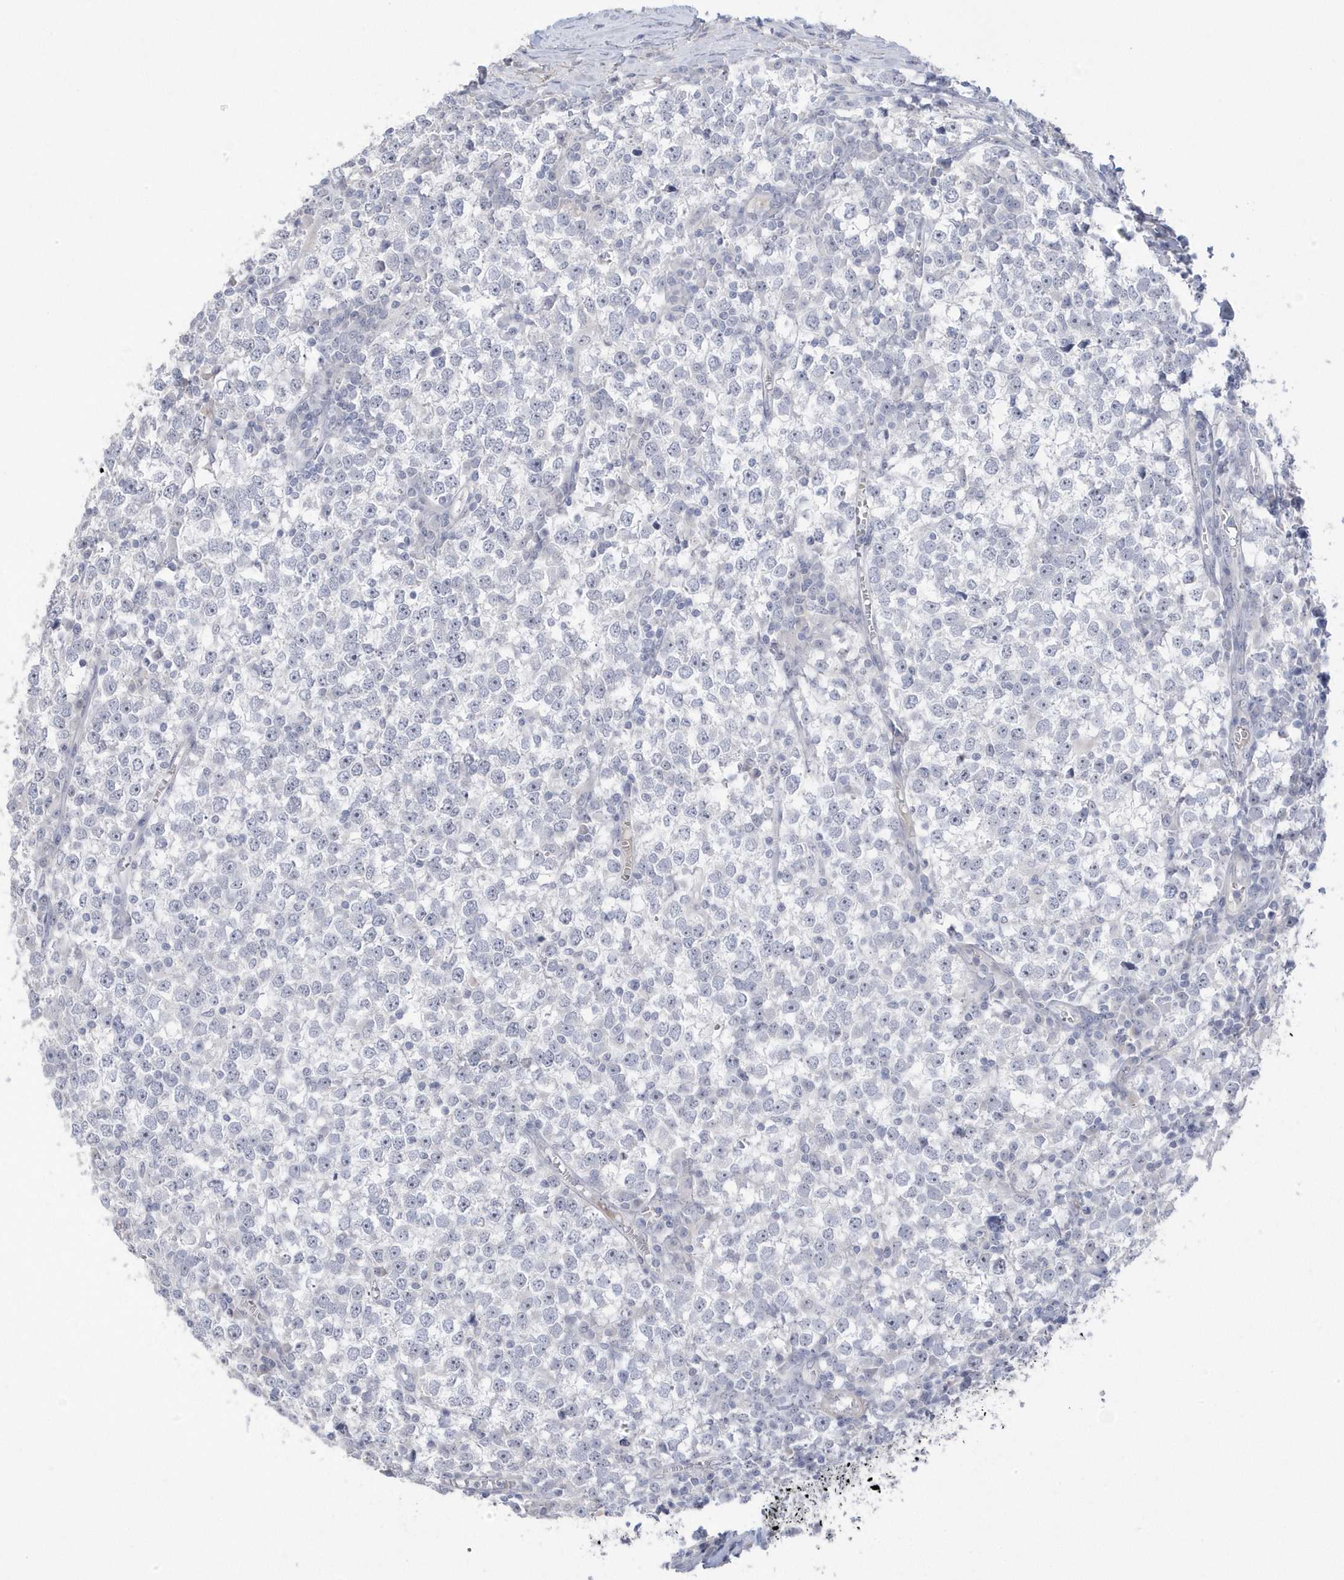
{"staining": {"intensity": "negative", "quantity": "none", "location": "none"}, "tissue": "testis cancer", "cell_type": "Tumor cells", "image_type": "cancer", "snomed": [{"axis": "morphology", "description": "Seminoma, NOS"}, {"axis": "topography", "description": "Testis"}], "caption": "Tumor cells are negative for brown protein staining in testis cancer.", "gene": "GTPBP6", "patient": {"sex": "male", "age": 65}}